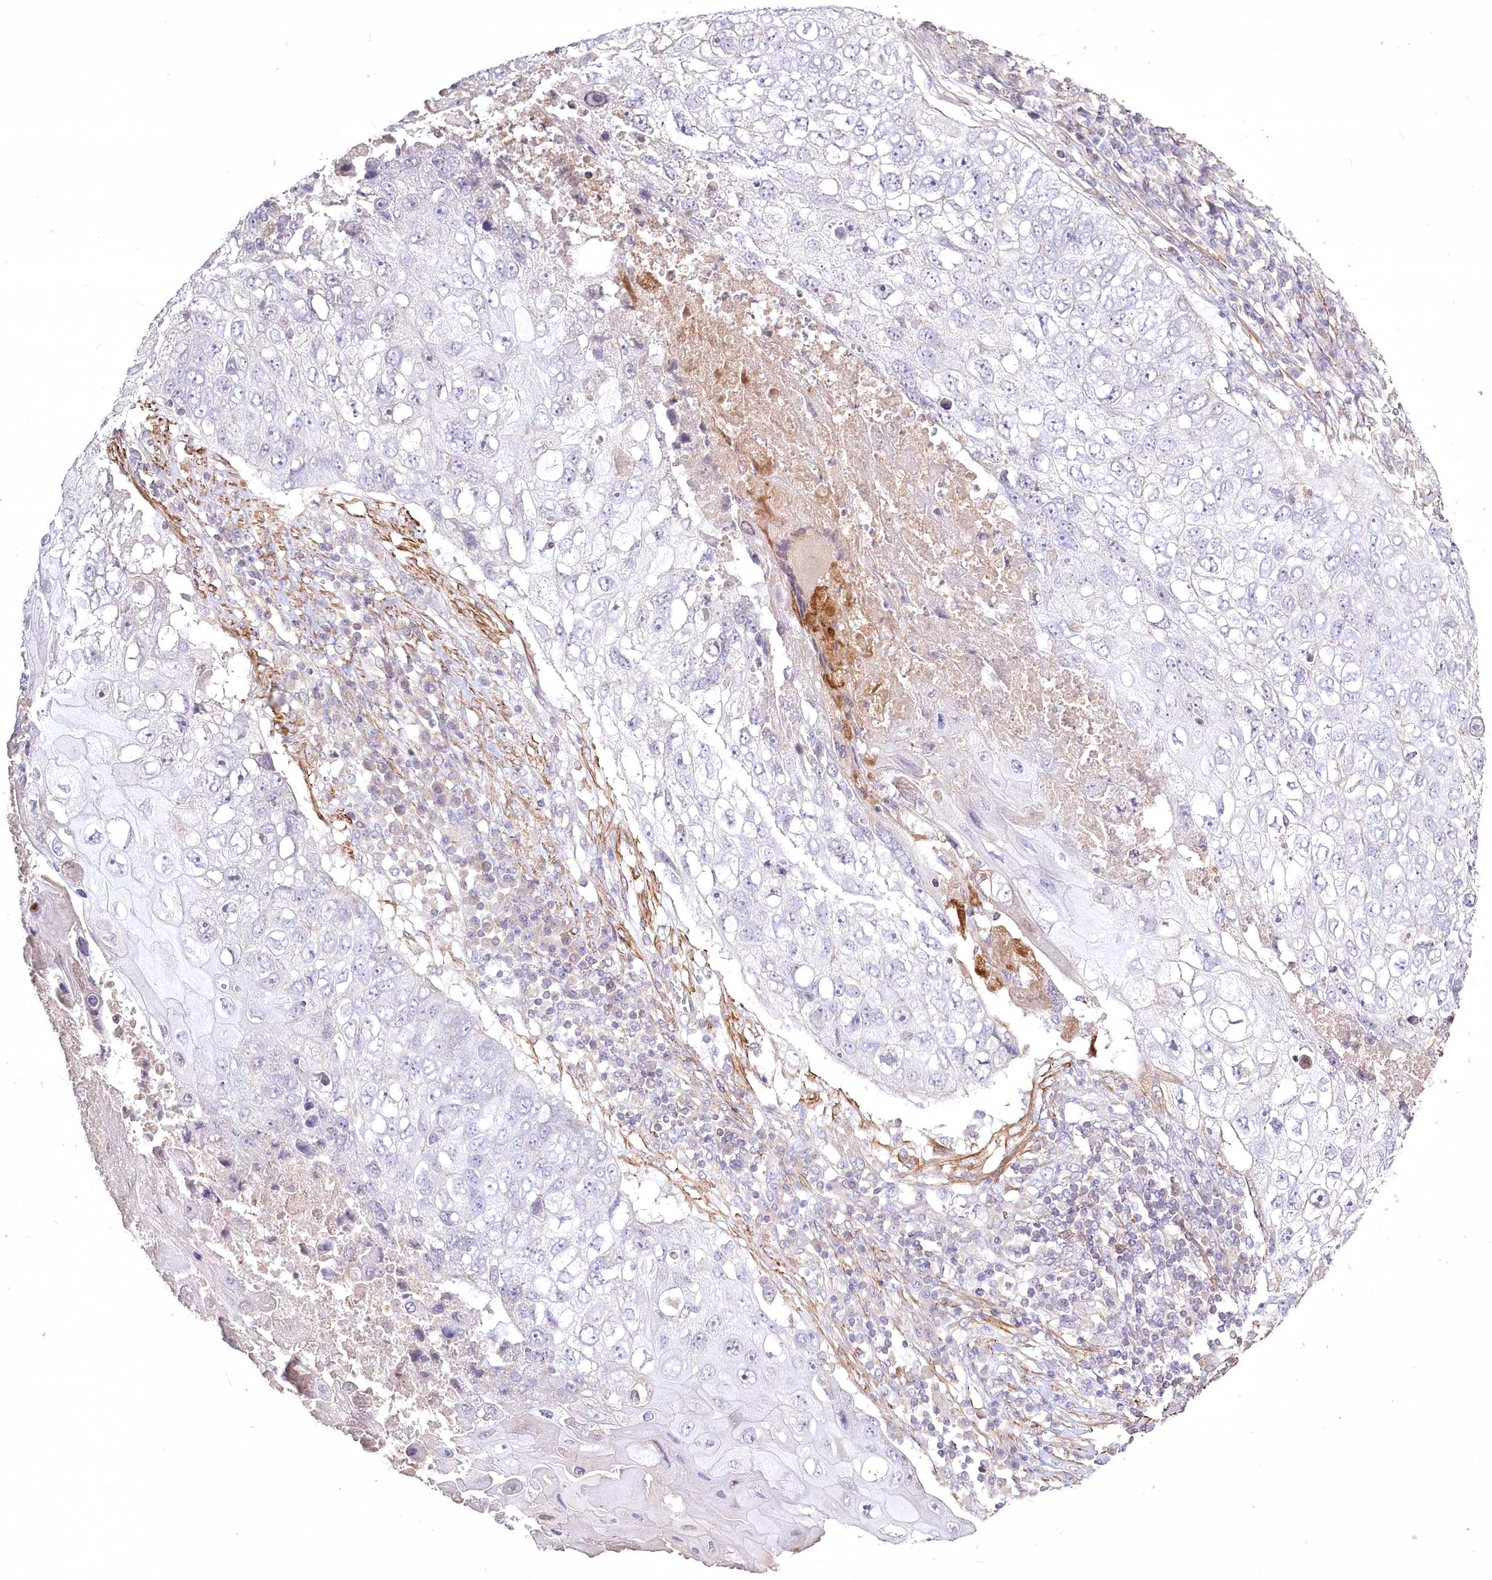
{"staining": {"intensity": "negative", "quantity": "none", "location": "none"}, "tissue": "lung cancer", "cell_type": "Tumor cells", "image_type": "cancer", "snomed": [{"axis": "morphology", "description": "Squamous cell carcinoma, NOS"}, {"axis": "topography", "description": "Lung"}], "caption": "There is no significant positivity in tumor cells of squamous cell carcinoma (lung). (DAB (3,3'-diaminobenzidine) immunohistochemistry (IHC) with hematoxylin counter stain).", "gene": "INPP4B", "patient": {"sex": "male", "age": 61}}